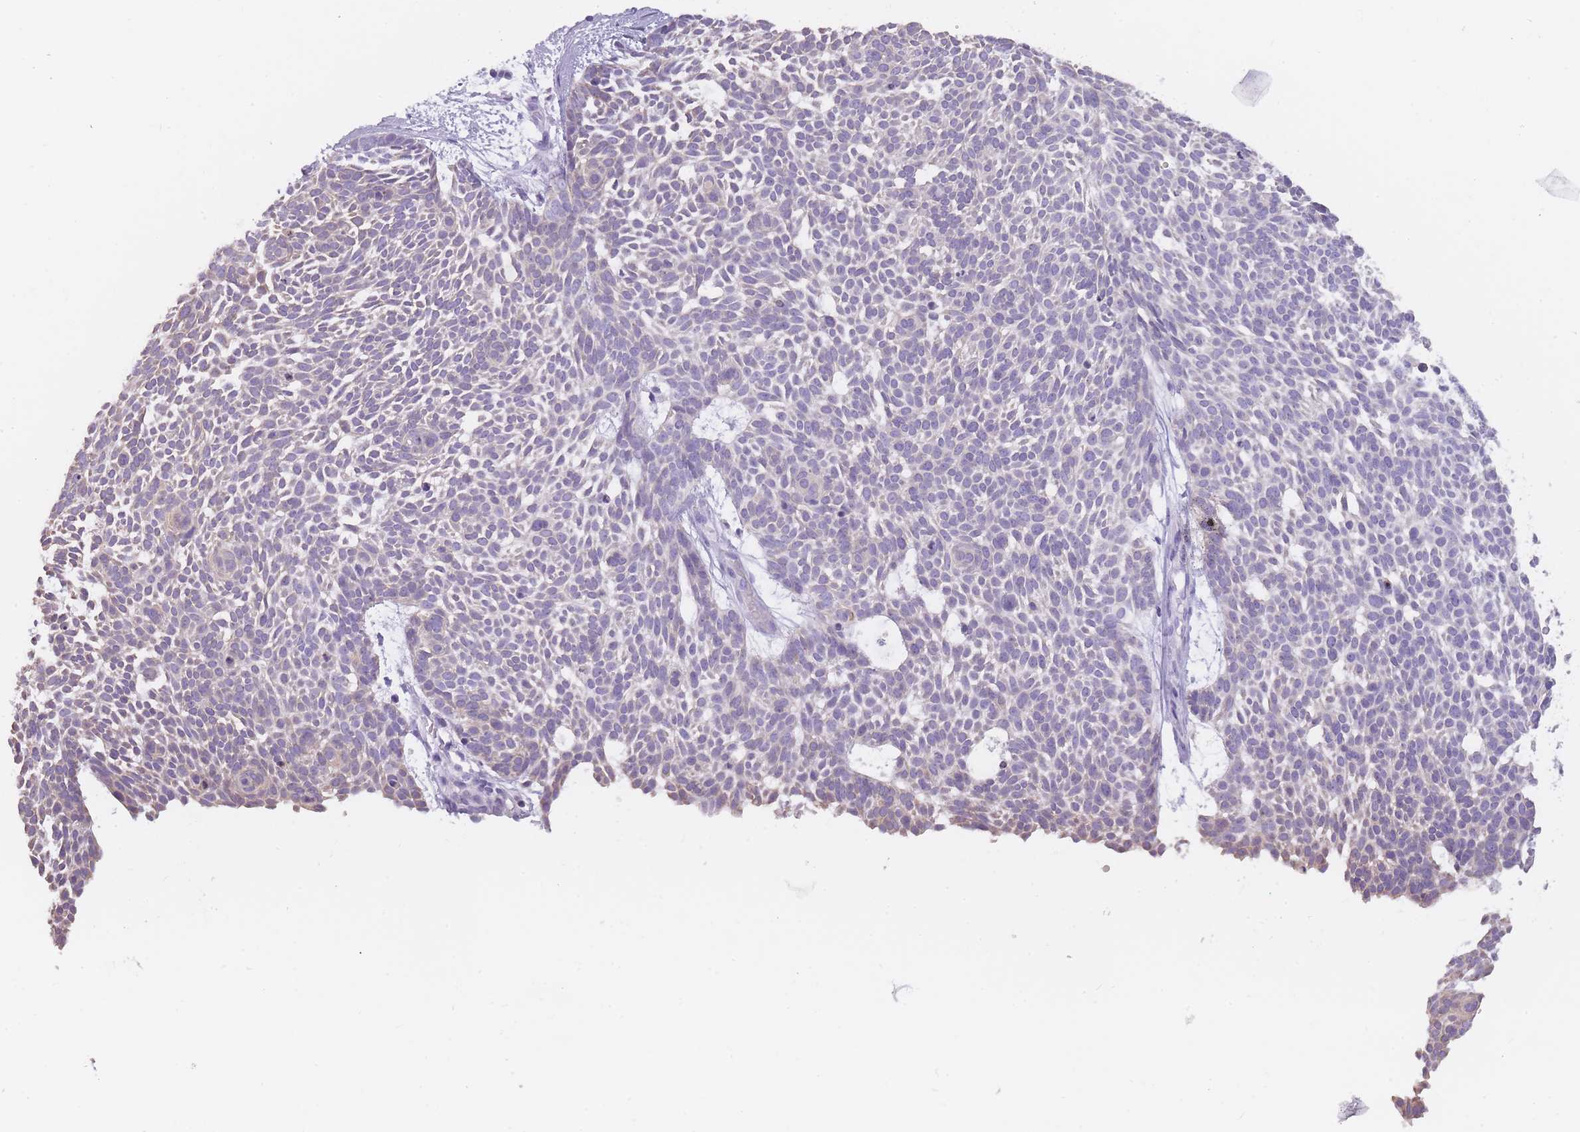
{"staining": {"intensity": "negative", "quantity": "none", "location": "none"}, "tissue": "skin cancer", "cell_type": "Tumor cells", "image_type": "cancer", "snomed": [{"axis": "morphology", "description": "Basal cell carcinoma"}, {"axis": "topography", "description": "Skin"}], "caption": "Immunohistochemistry of human skin basal cell carcinoma demonstrates no expression in tumor cells.", "gene": "CR1L", "patient": {"sex": "male", "age": 61}}